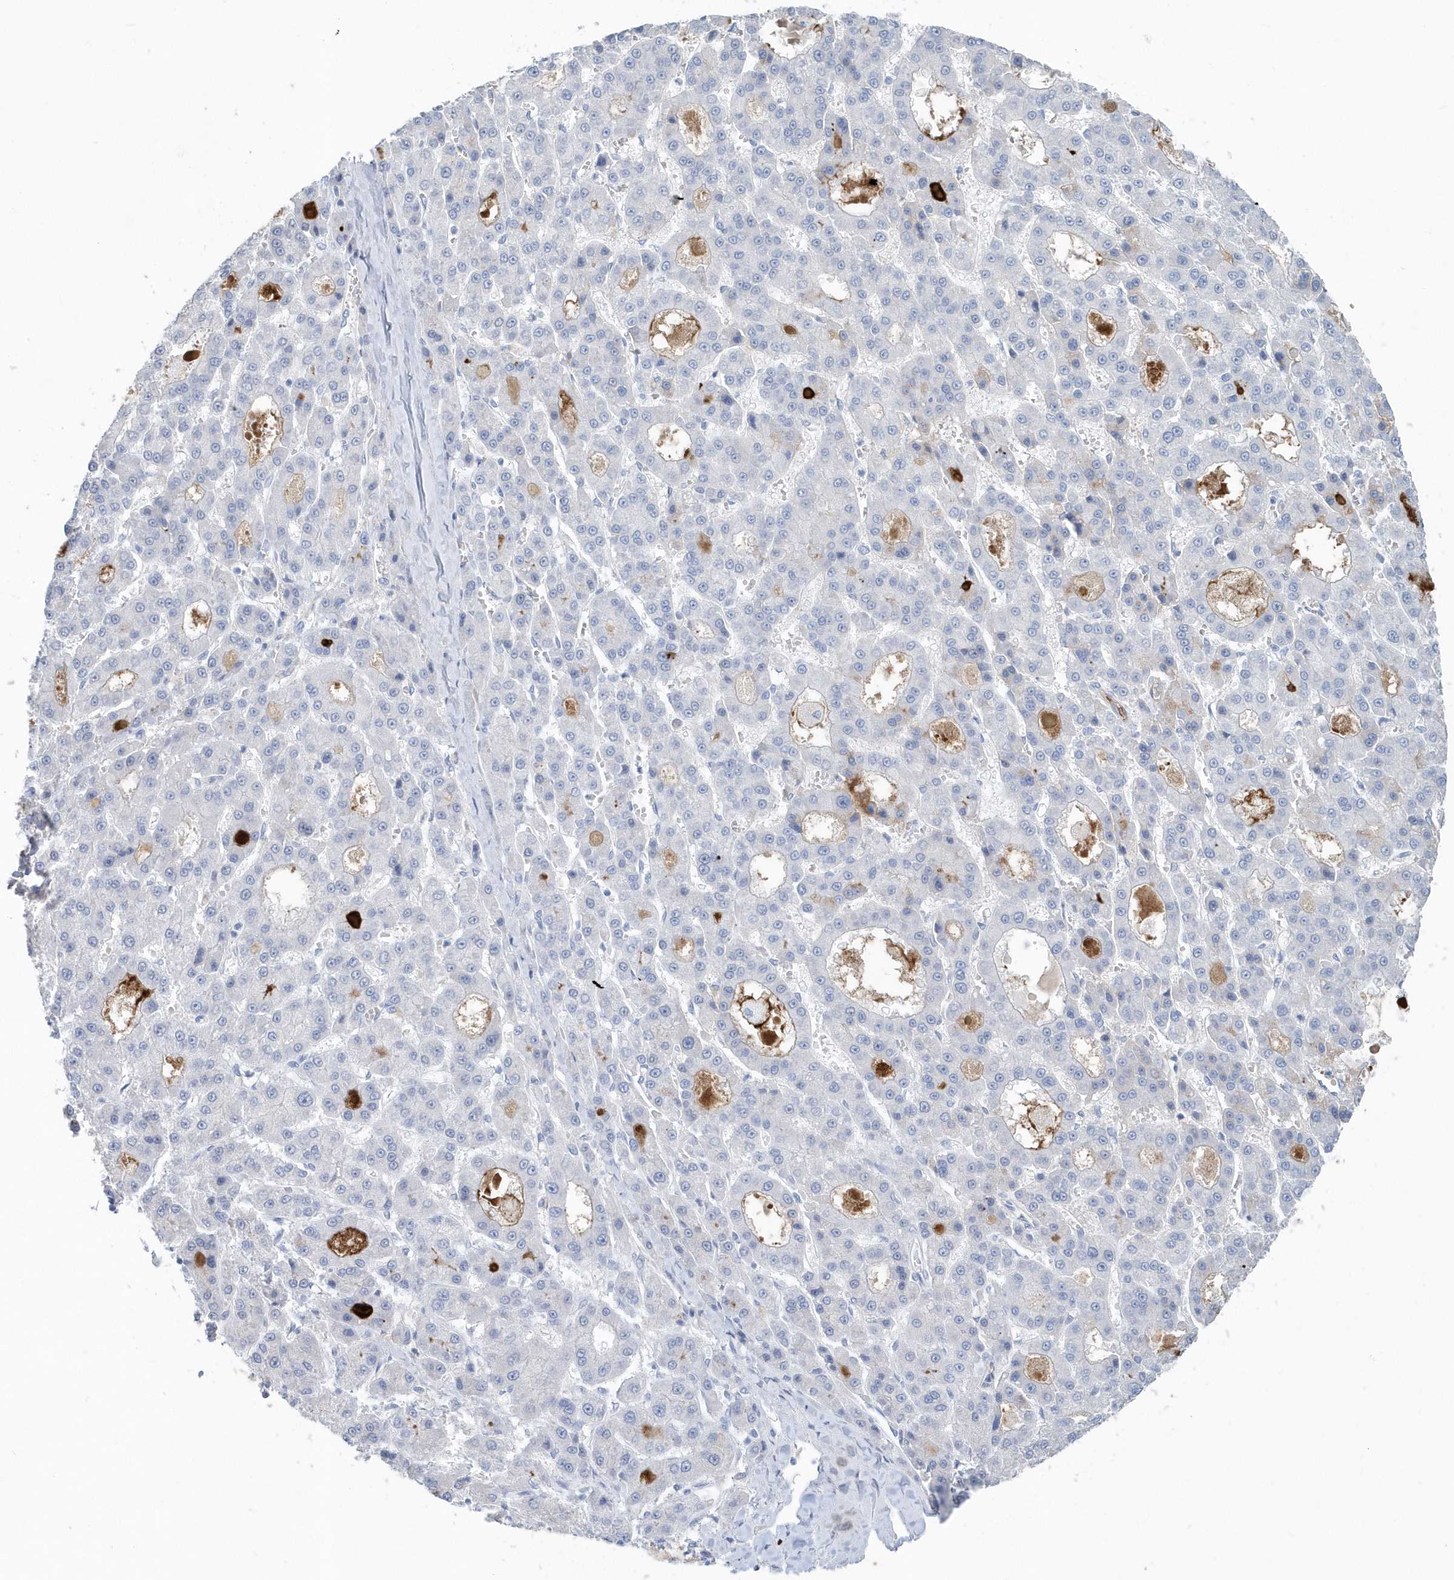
{"staining": {"intensity": "negative", "quantity": "none", "location": "none"}, "tissue": "liver cancer", "cell_type": "Tumor cells", "image_type": "cancer", "snomed": [{"axis": "morphology", "description": "Carcinoma, Hepatocellular, NOS"}, {"axis": "topography", "description": "Liver"}], "caption": "An immunohistochemistry (IHC) histopathology image of liver cancer (hepatocellular carcinoma) is shown. There is no staining in tumor cells of liver cancer (hepatocellular carcinoma).", "gene": "JCHAIN", "patient": {"sex": "male", "age": 70}}